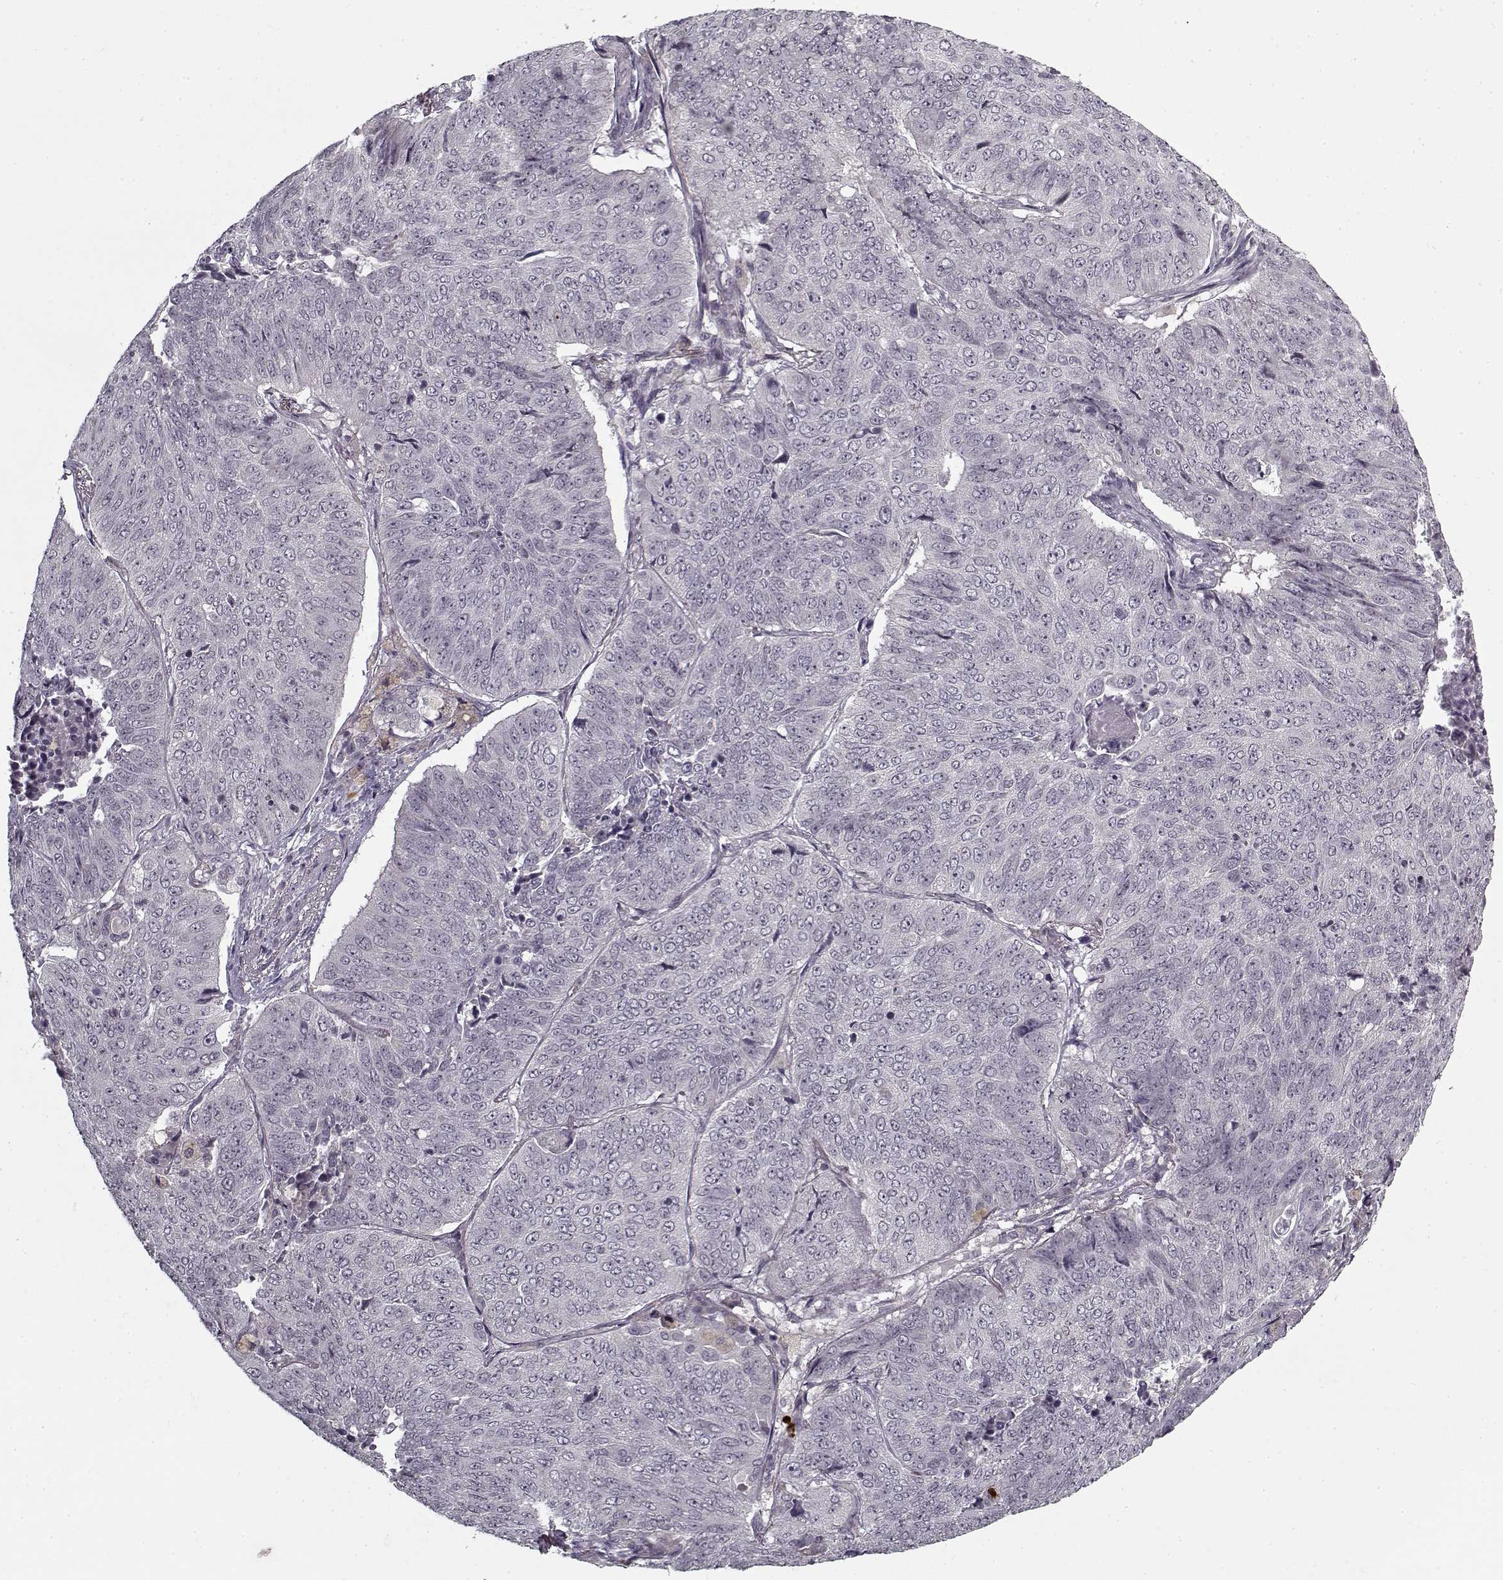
{"staining": {"intensity": "negative", "quantity": "none", "location": "none"}, "tissue": "lung cancer", "cell_type": "Tumor cells", "image_type": "cancer", "snomed": [{"axis": "morphology", "description": "Normal tissue, NOS"}, {"axis": "morphology", "description": "Squamous cell carcinoma, NOS"}, {"axis": "topography", "description": "Bronchus"}, {"axis": "topography", "description": "Lung"}], "caption": "DAB immunohistochemical staining of human squamous cell carcinoma (lung) shows no significant staining in tumor cells. (DAB (3,3'-diaminobenzidine) immunohistochemistry with hematoxylin counter stain).", "gene": "LAMA2", "patient": {"sex": "male", "age": 64}}